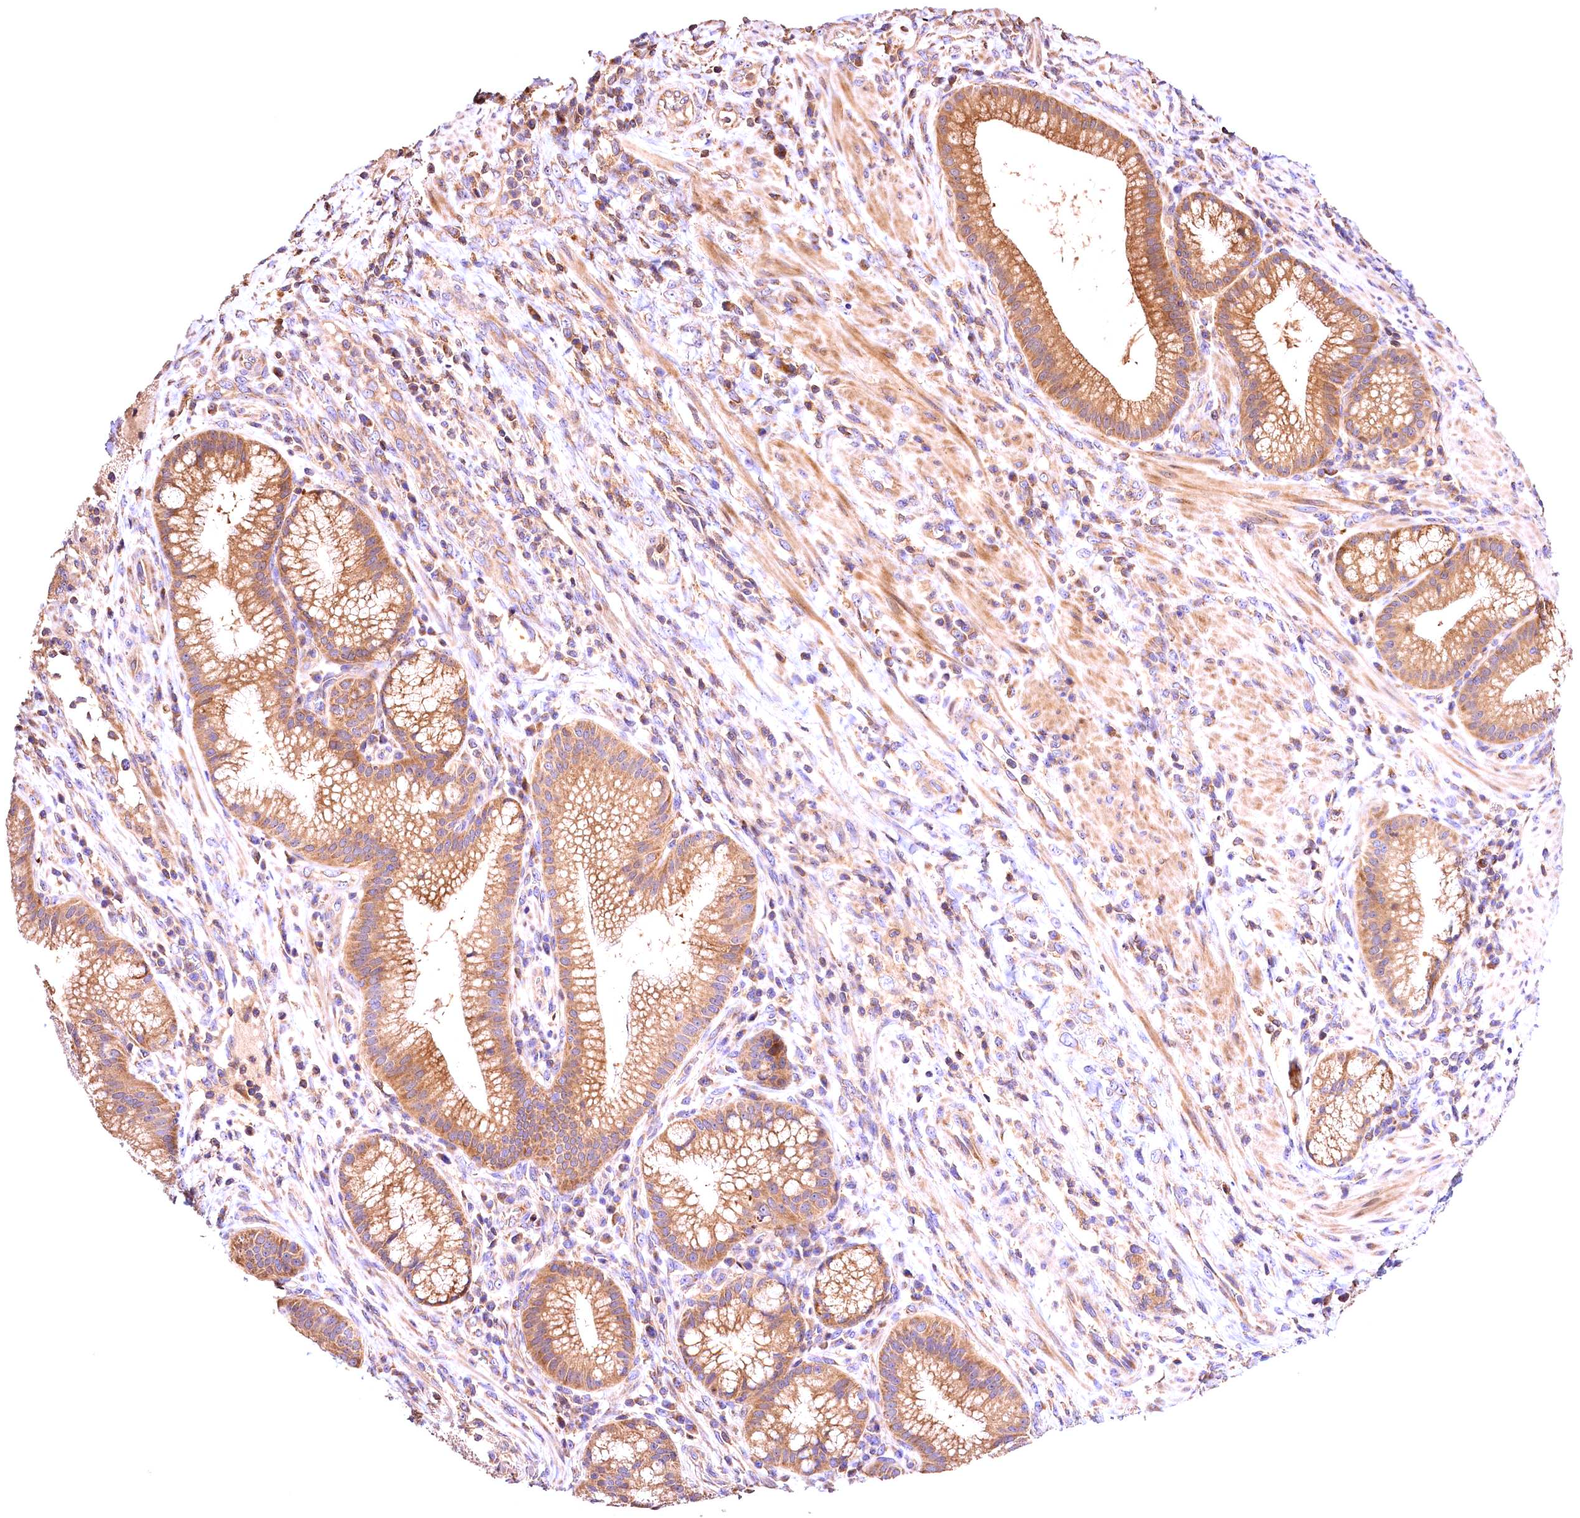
{"staining": {"intensity": "moderate", "quantity": ">75%", "location": "cytoplasmic/membranous"}, "tissue": "pancreatic cancer", "cell_type": "Tumor cells", "image_type": "cancer", "snomed": [{"axis": "morphology", "description": "Adenocarcinoma, NOS"}, {"axis": "topography", "description": "Pancreas"}], "caption": "A brown stain labels moderate cytoplasmic/membranous staining of a protein in adenocarcinoma (pancreatic) tumor cells.", "gene": "KPTN", "patient": {"sex": "male", "age": 72}}